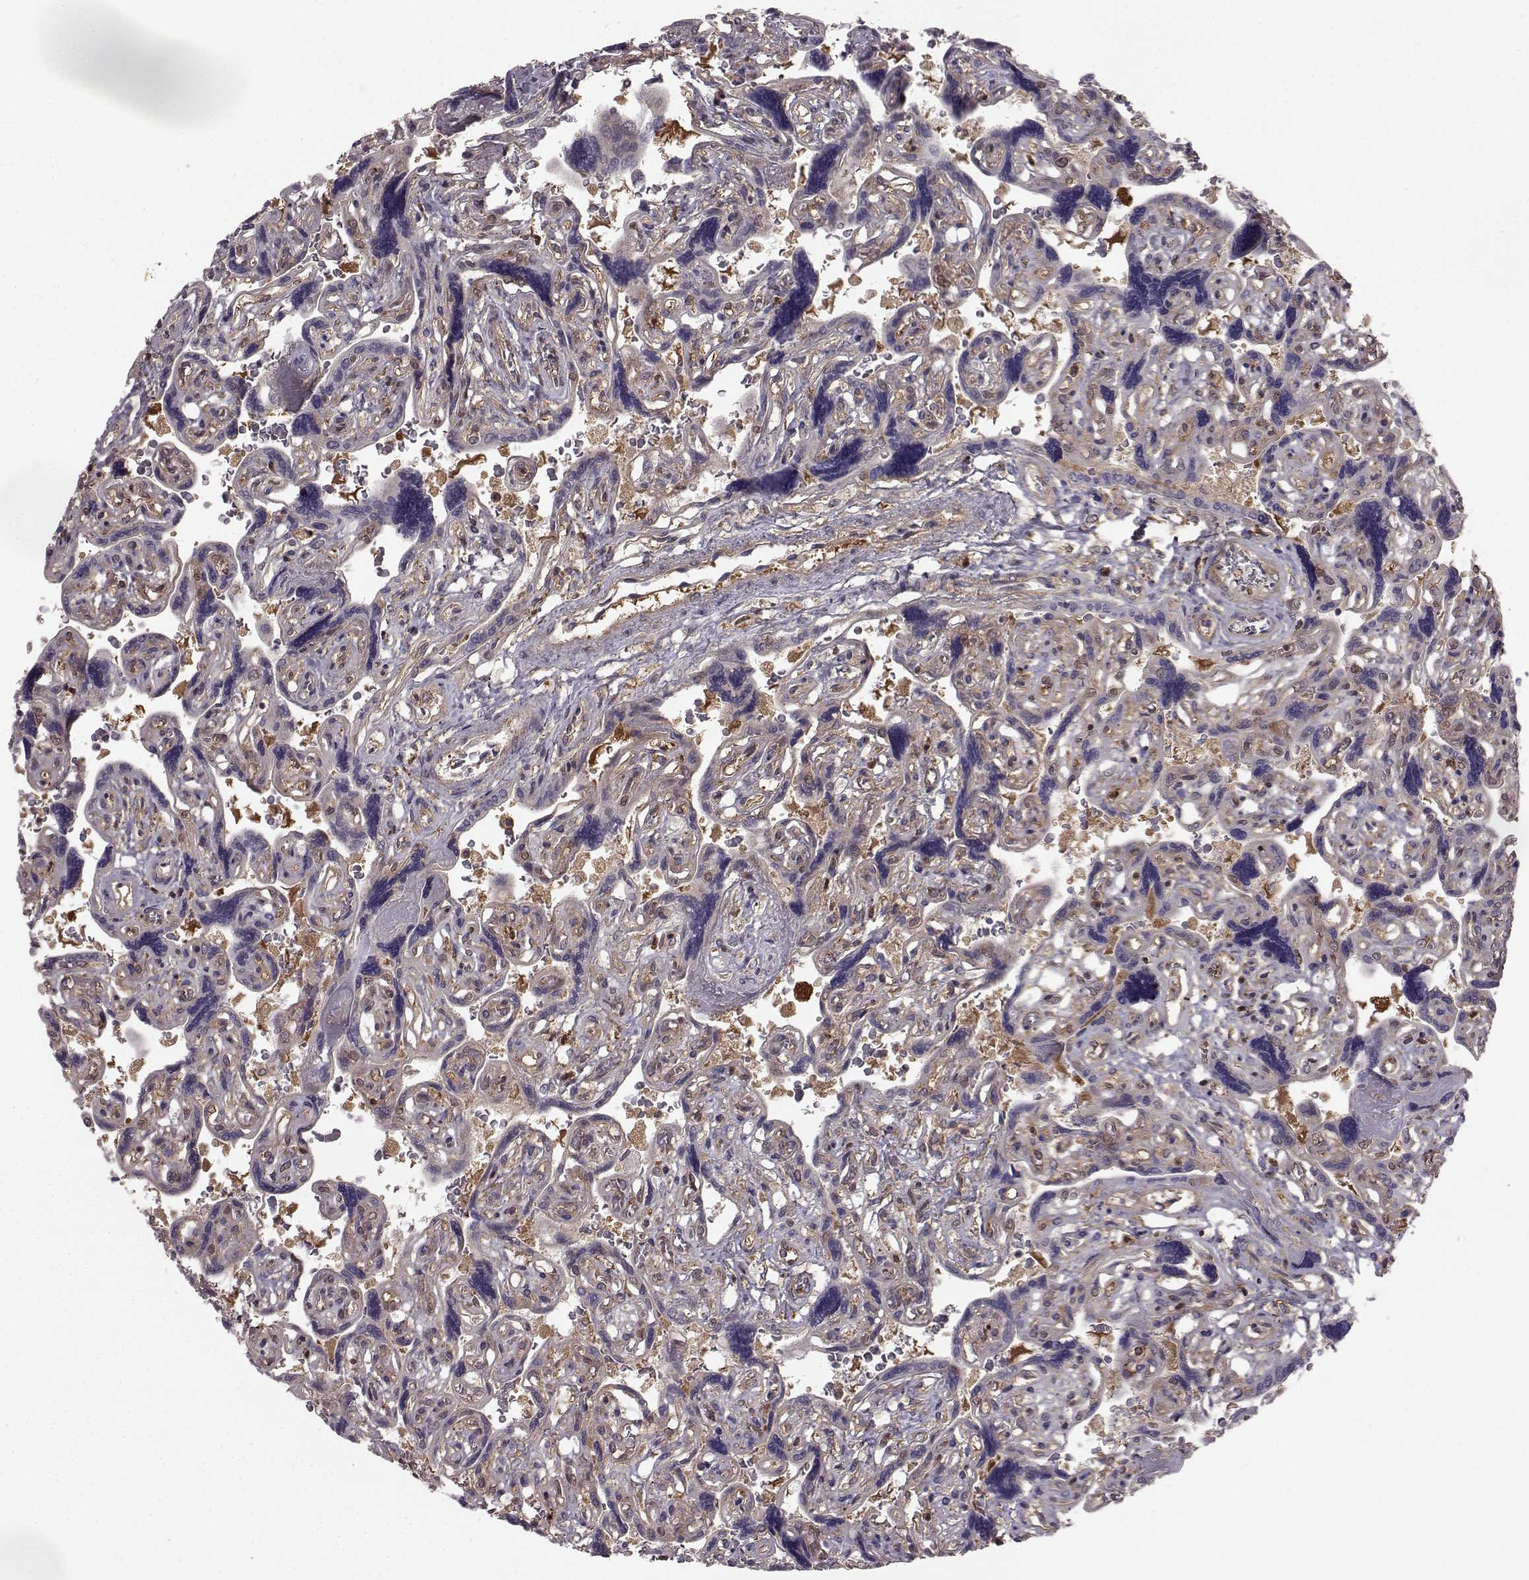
{"staining": {"intensity": "moderate", "quantity": ">75%", "location": "cytoplasmic/membranous"}, "tissue": "placenta", "cell_type": "Decidual cells", "image_type": "normal", "snomed": [{"axis": "morphology", "description": "Normal tissue, NOS"}, {"axis": "topography", "description": "Placenta"}], "caption": "DAB immunohistochemical staining of benign human placenta exhibits moderate cytoplasmic/membranous protein positivity in approximately >75% of decidual cells.", "gene": "RABGAP1", "patient": {"sex": "female", "age": 32}}